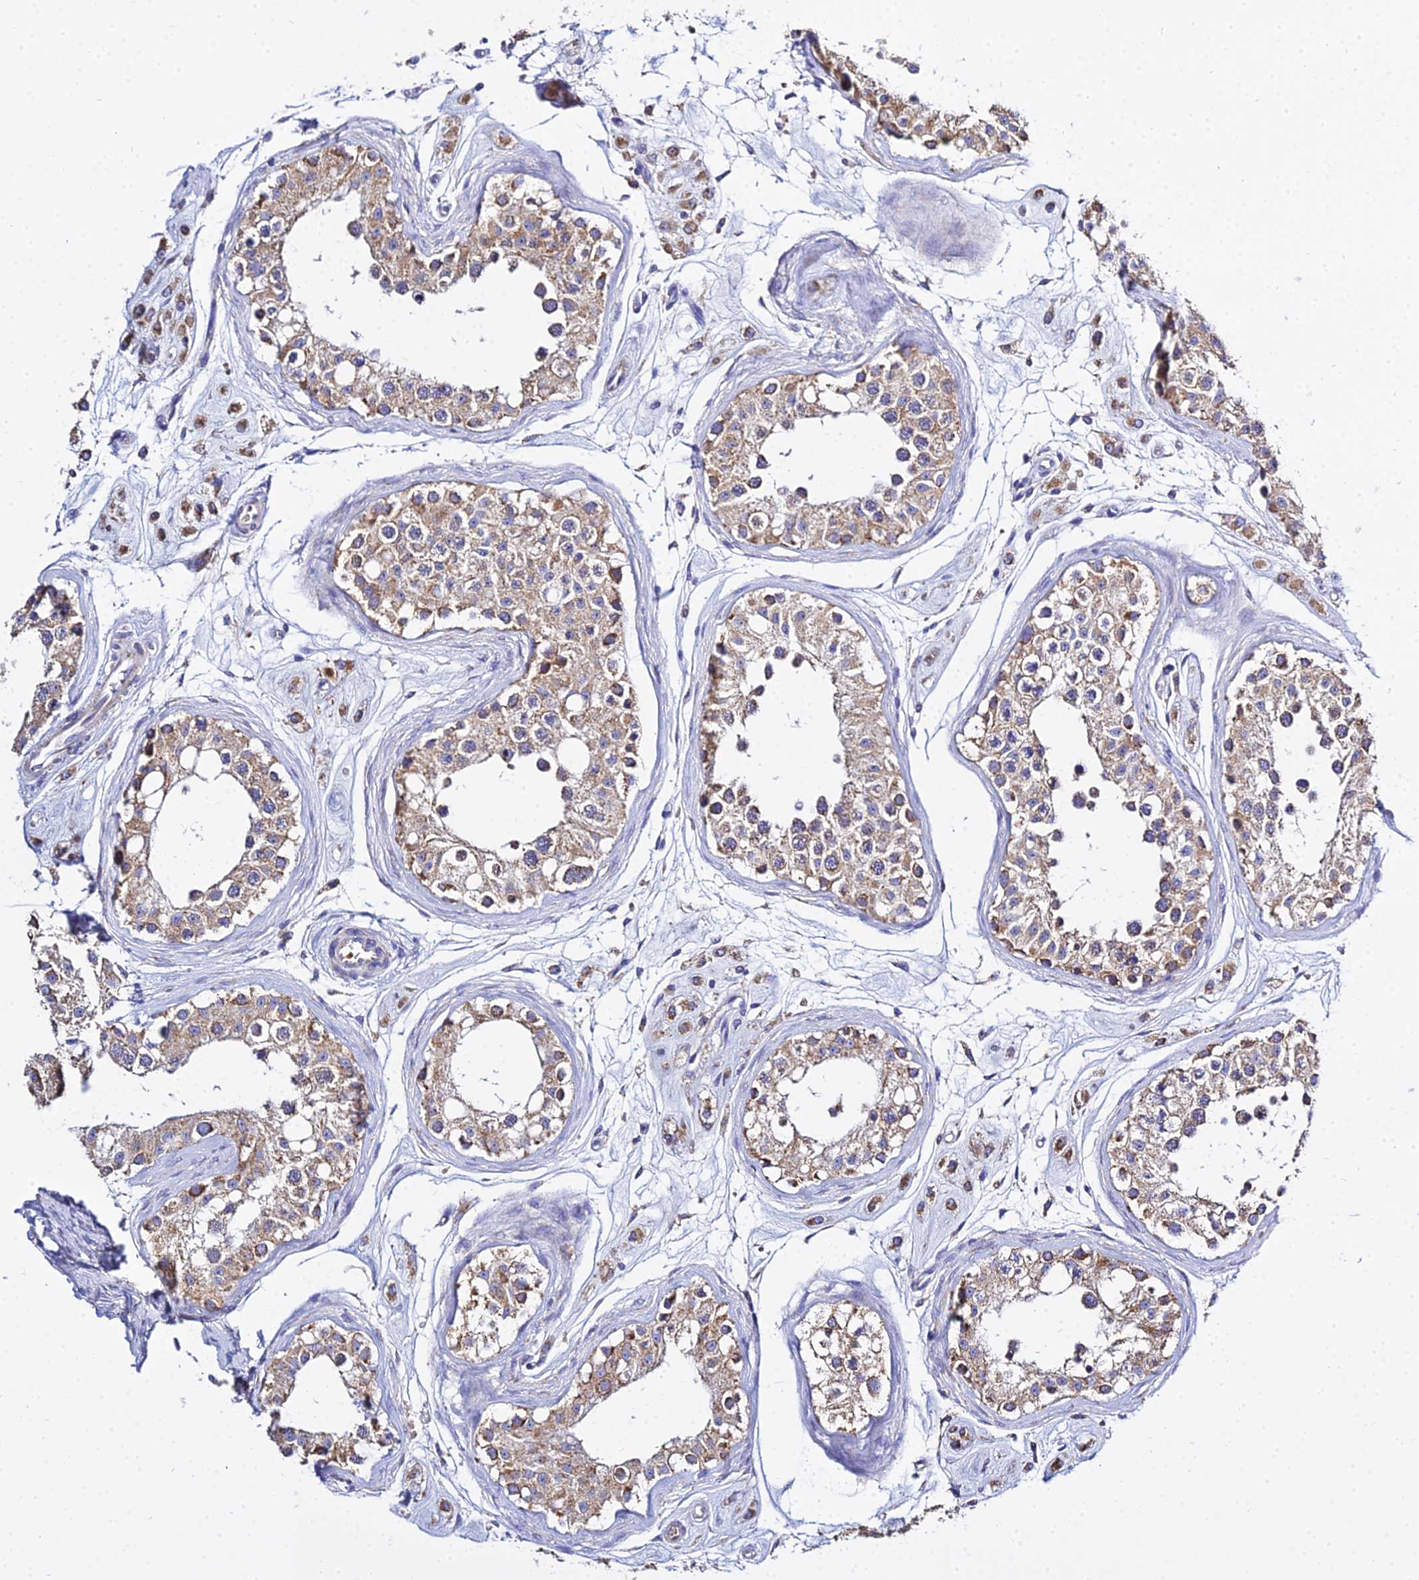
{"staining": {"intensity": "moderate", "quantity": ">75%", "location": "cytoplasmic/membranous"}, "tissue": "testis", "cell_type": "Cells in seminiferous ducts", "image_type": "normal", "snomed": [{"axis": "morphology", "description": "Normal tissue, NOS"}, {"axis": "morphology", "description": "Adenocarcinoma, metastatic, NOS"}, {"axis": "topography", "description": "Testis"}], "caption": "Moderate cytoplasmic/membranous positivity for a protein is identified in approximately >75% of cells in seminiferous ducts of normal testis using immunohistochemistry.", "gene": "TYW5", "patient": {"sex": "male", "age": 26}}